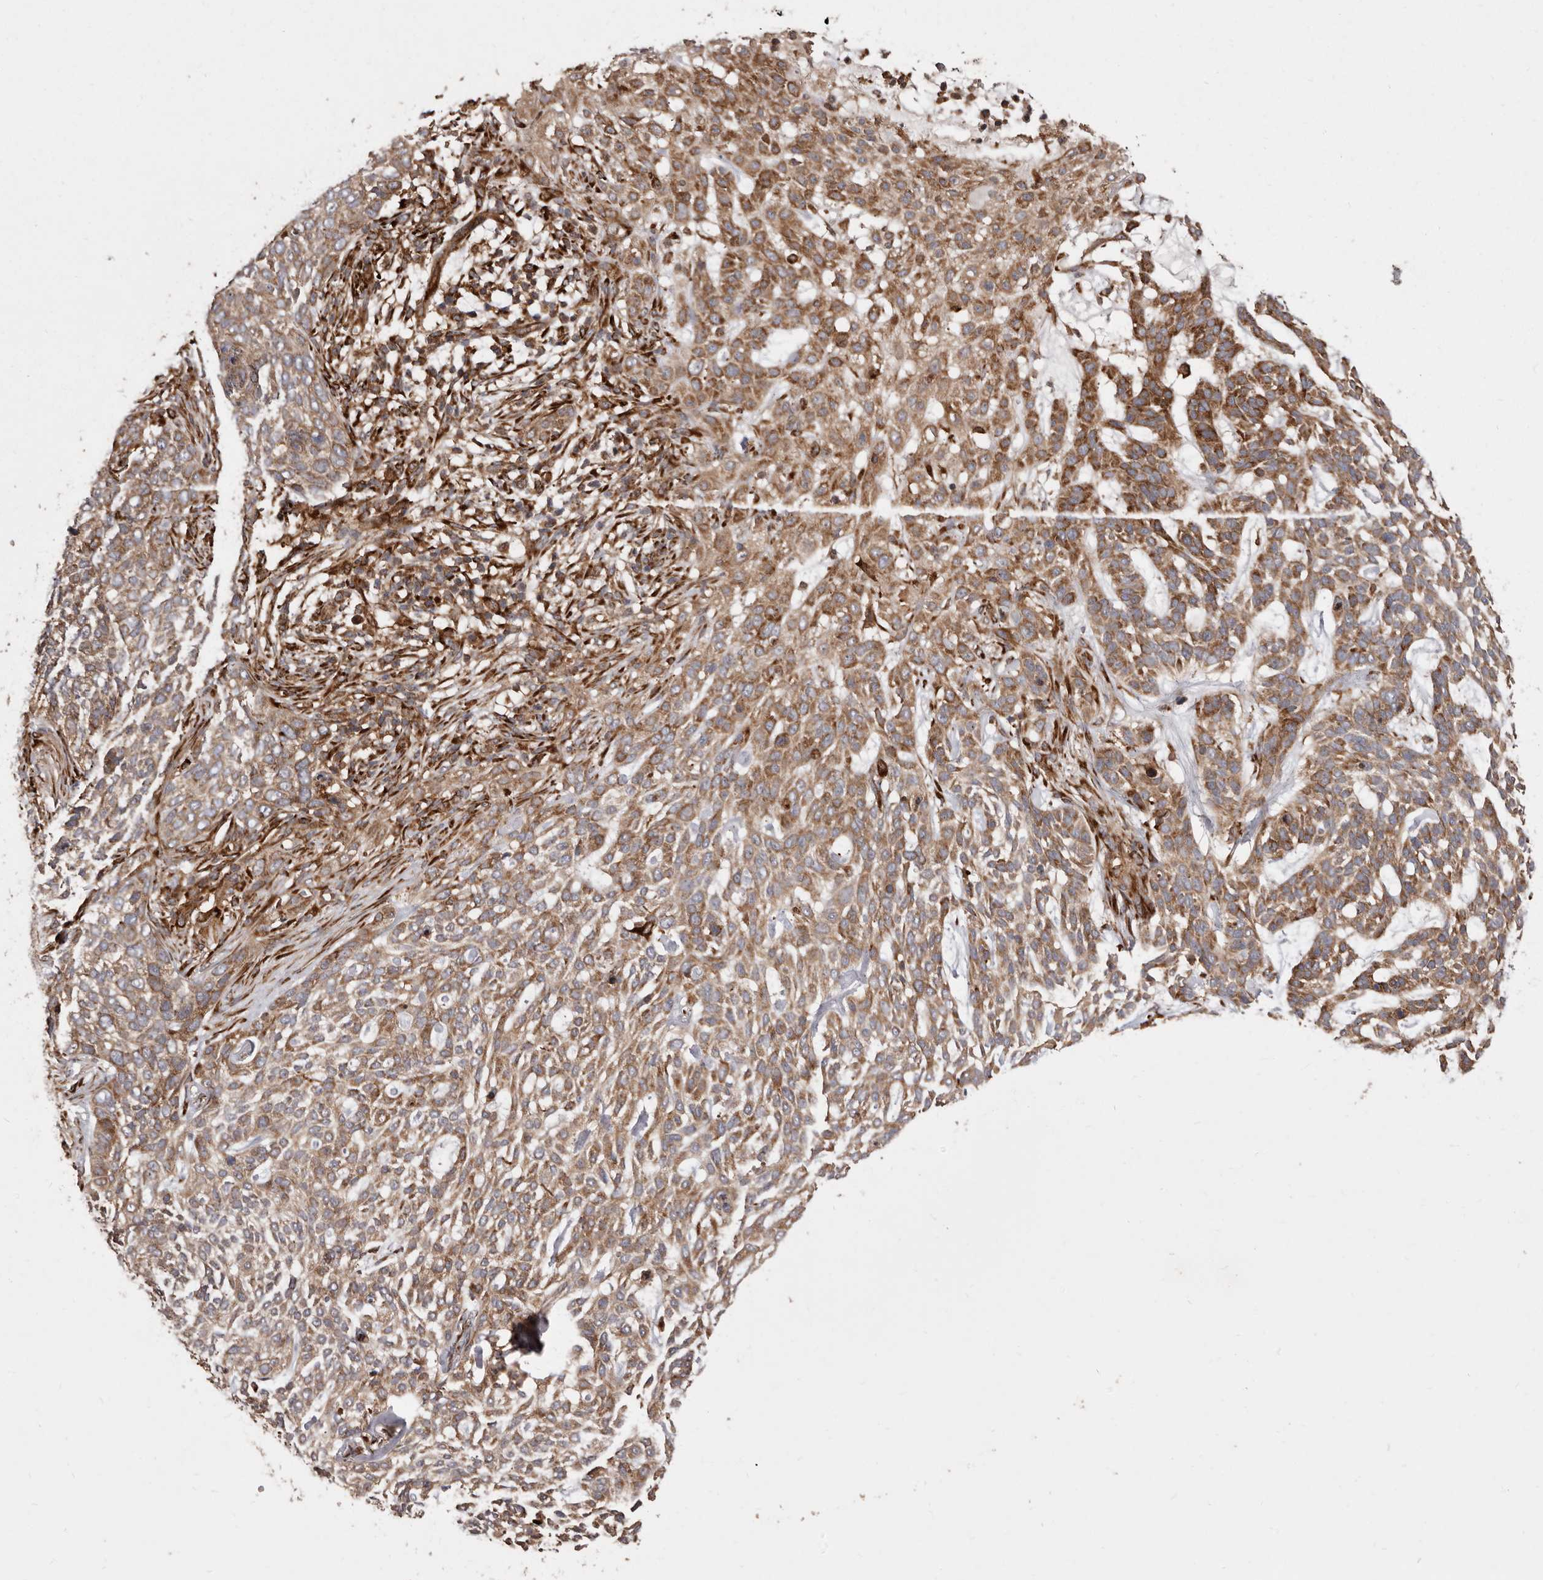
{"staining": {"intensity": "moderate", "quantity": ">75%", "location": "cytoplasmic/membranous"}, "tissue": "skin cancer", "cell_type": "Tumor cells", "image_type": "cancer", "snomed": [{"axis": "morphology", "description": "Basal cell carcinoma"}, {"axis": "topography", "description": "Skin"}], "caption": "About >75% of tumor cells in skin cancer display moderate cytoplasmic/membranous protein positivity as visualized by brown immunohistochemical staining.", "gene": "FLAD1", "patient": {"sex": "female", "age": 64}}